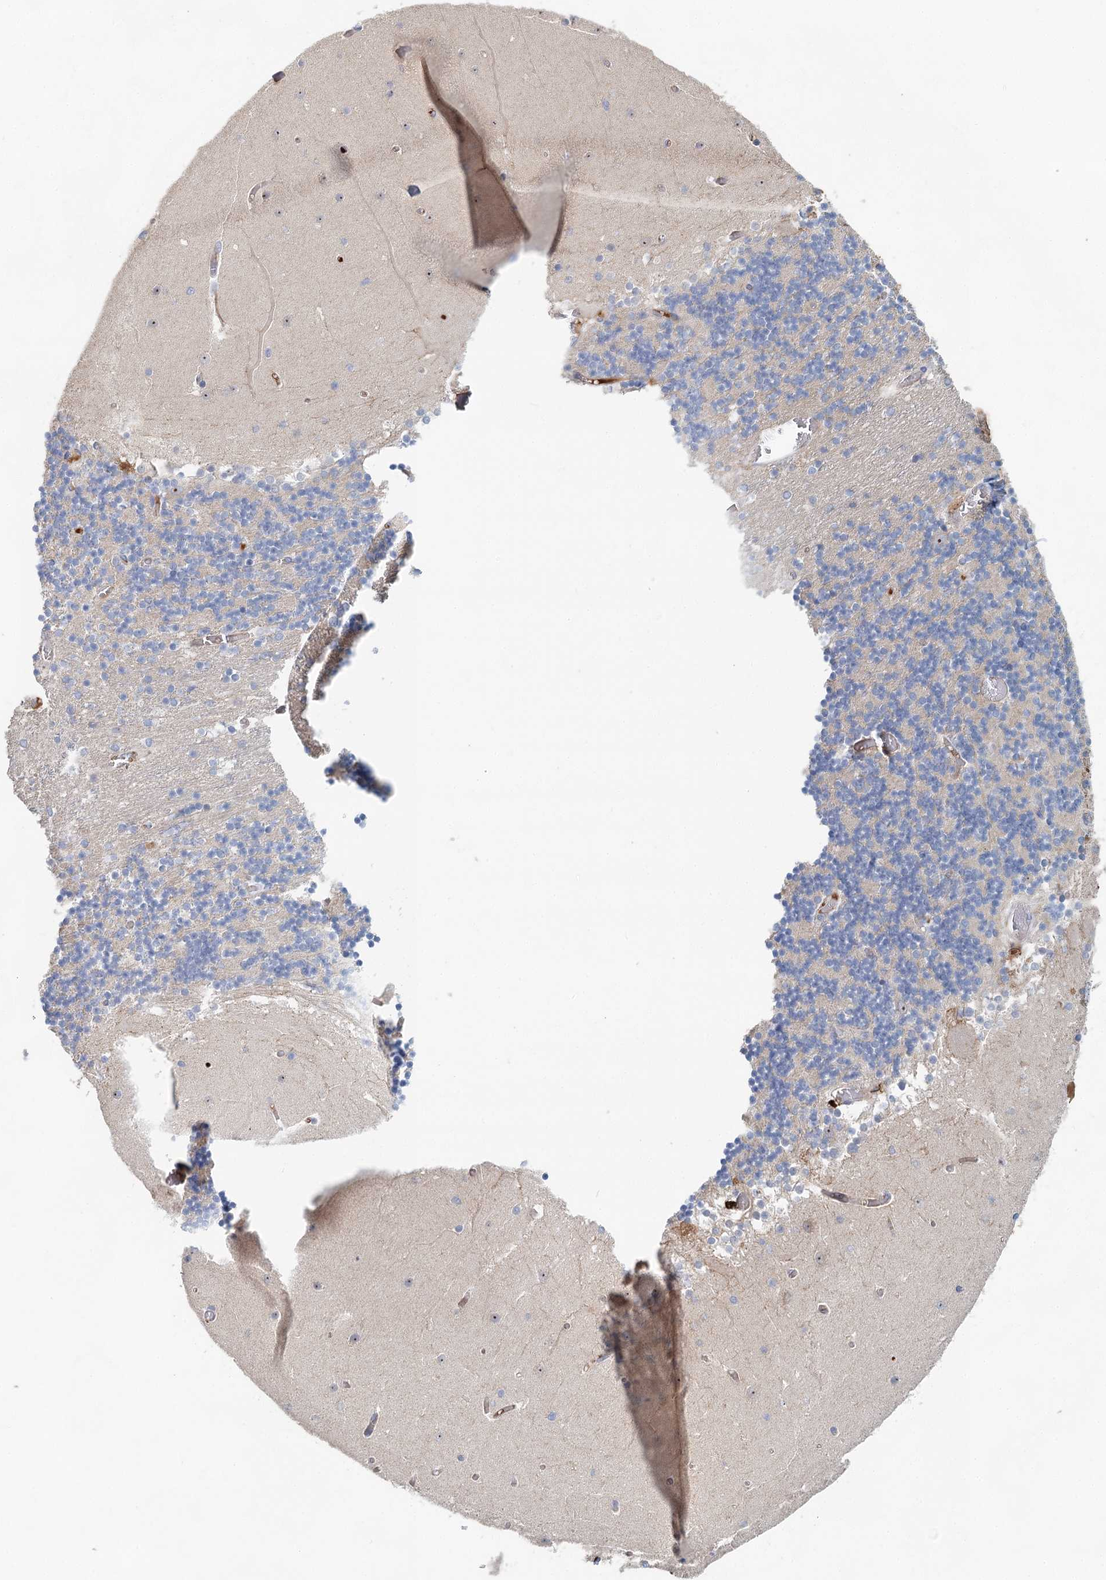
{"staining": {"intensity": "negative", "quantity": "none", "location": "none"}, "tissue": "cerebellum", "cell_type": "Cells in granular layer", "image_type": "normal", "snomed": [{"axis": "morphology", "description": "Normal tissue, NOS"}, {"axis": "topography", "description": "Cerebellum"}], "caption": "Normal cerebellum was stained to show a protein in brown. There is no significant expression in cells in granular layer. (DAB IHC, high magnification).", "gene": "SLC19A3", "patient": {"sex": "female", "age": 28}}